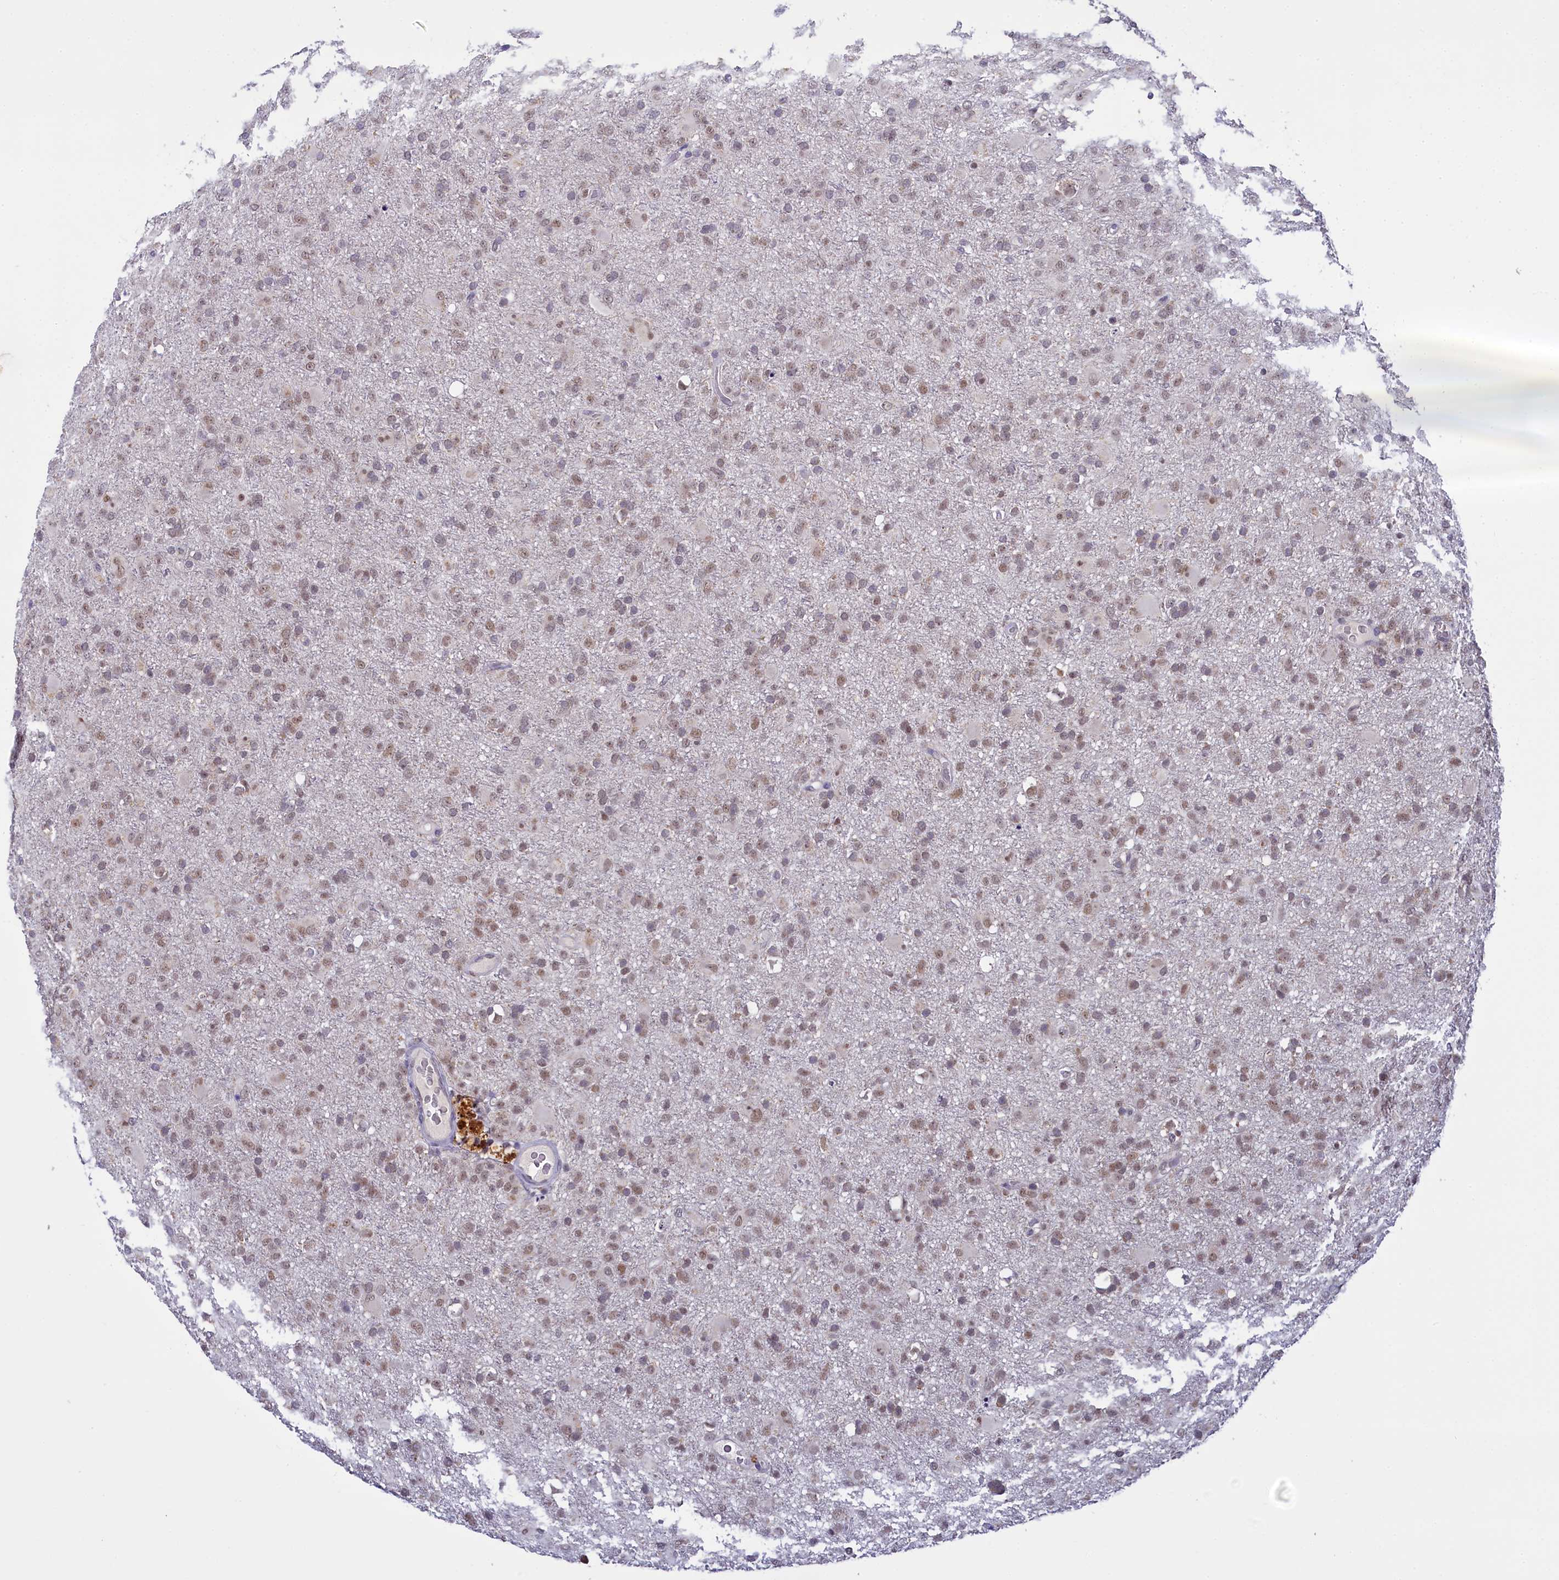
{"staining": {"intensity": "weak", "quantity": "25%-75%", "location": "nuclear"}, "tissue": "glioma", "cell_type": "Tumor cells", "image_type": "cancer", "snomed": [{"axis": "morphology", "description": "Glioma, malignant, Low grade"}, {"axis": "topography", "description": "Brain"}], "caption": "Protein staining by IHC exhibits weak nuclear expression in approximately 25%-75% of tumor cells in malignant glioma (low-grade).", "gene": "PPHLN1", "patient": {"sex": "male", "age": 65}}